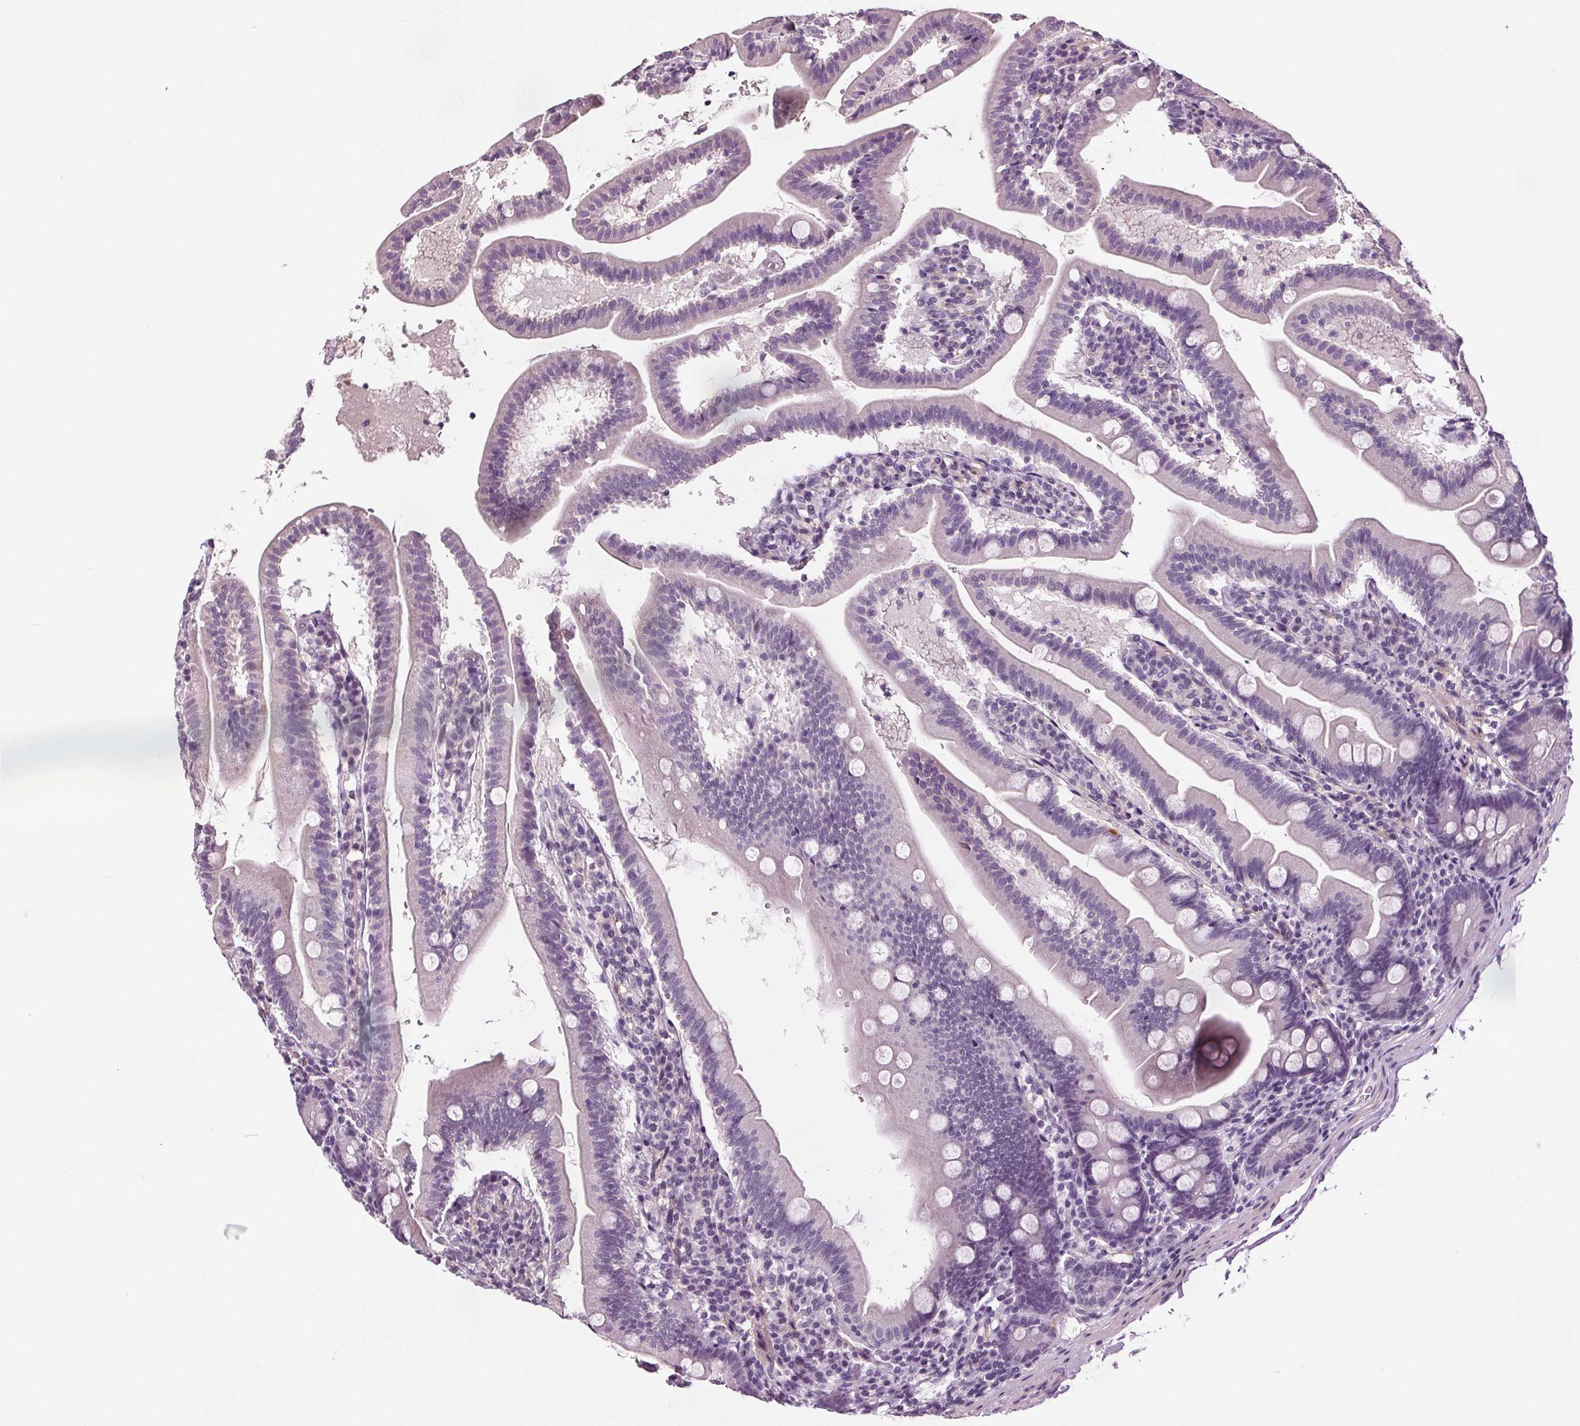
{"staining": {"intensity": "negative", "quantity": "none", "location": "none"}, "tissue": "duodenum", "cell_type": "Glandular cells", "image_type": "normal", "snomed": [{"axis": "morphology", "description": "Normal tissue, NOS"}, {"axis": "topography", "description": "Duodenum"}], "caption": "Glandular cells are negative for brown protein staining in unremarkable duodenum.", "gene": "RASA1", "patient": {"sex": "female", "age": 67}}